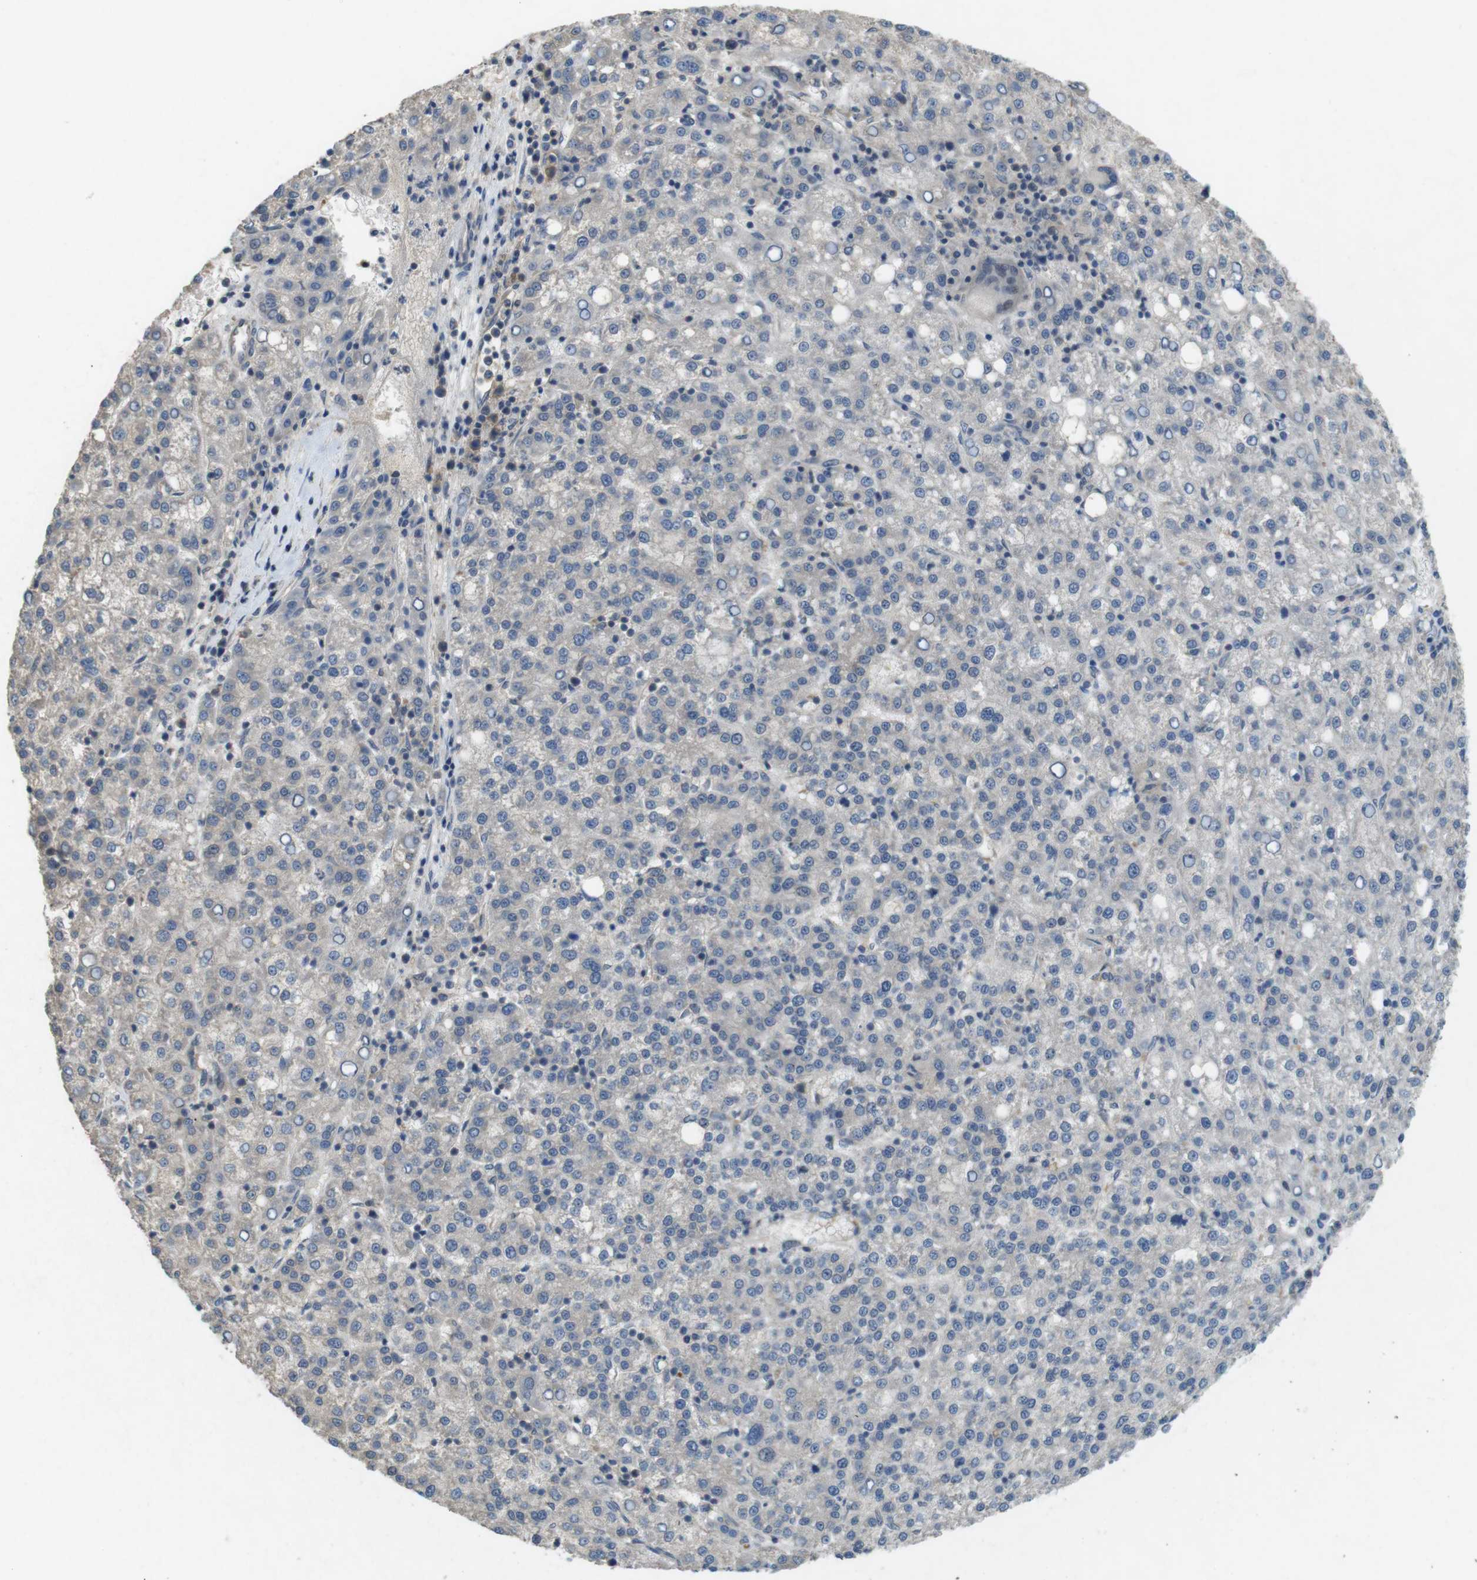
{"staining": {"intensity": "negative", "quantity": "none", "location": "none"}, "tissue": "liver cancer", "cell_type": "Tumor cells", "image_type": "cancer", "snomed": [{"axis": "morphology", "description": "Carcinoma, Hepatocellular, NOS"}, {"axis": "topography", "description": "Liver"}], "caption": "Liver cancer (hepatocellular carcinoma) was stained to show a protein in brown. There is no significant positivity in tumor cells. The staining is performed using DAB (3,3'-diaminobenzidine) brown chromogen with nuclei counter-stained in using hematoxylin.", "gene": "SUGT1", "patient": {"sex": "female", "age": 58}}